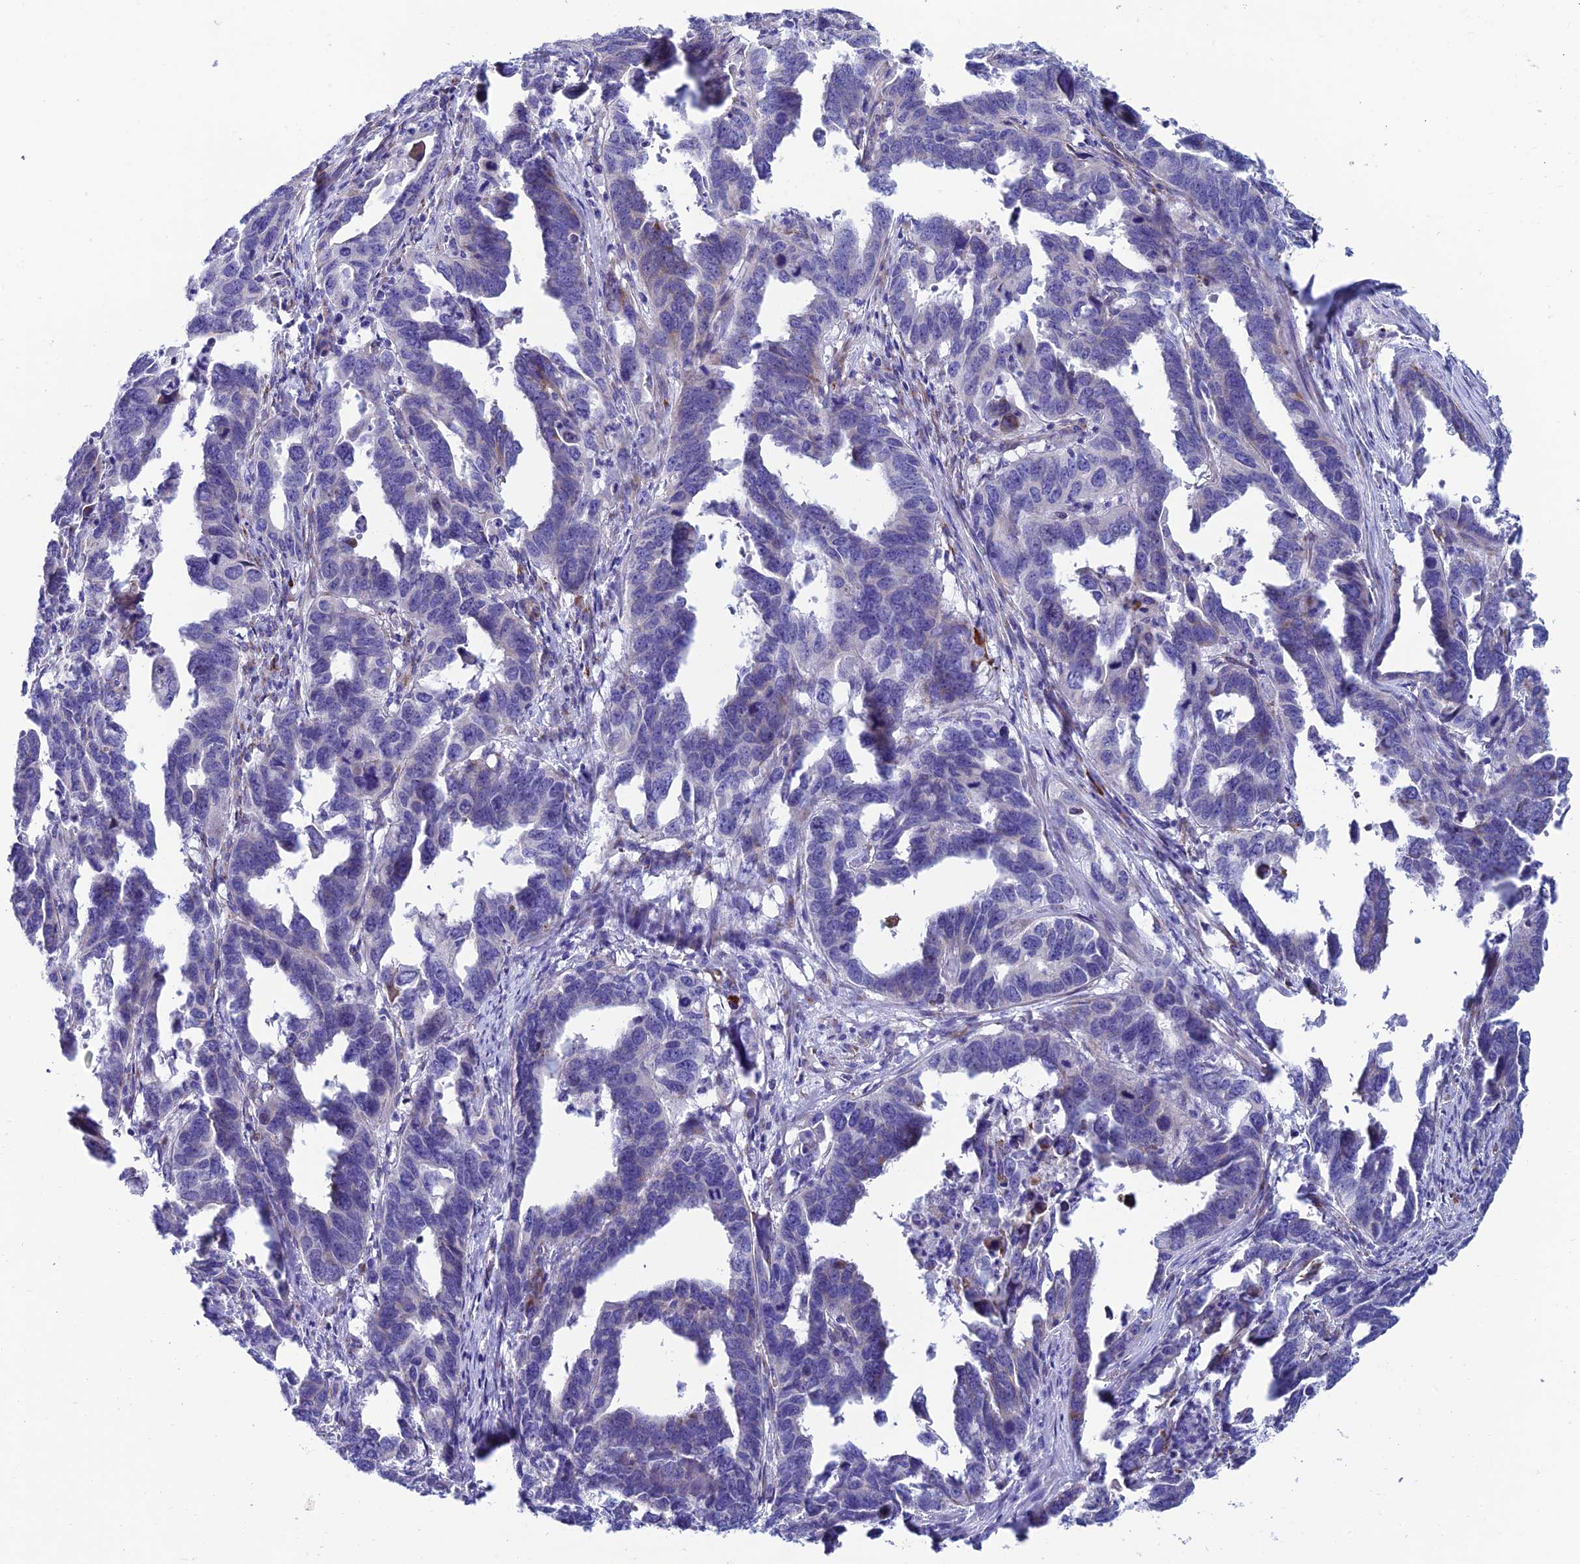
{"staining": {"intensity": "negative", "quantity": "none", "location": "none"}, "tissue": "endometrial cancer", "cell_type": "Tumor cells", "image_type": "cancer", "snomed": [{"axis": "morphology", "description": "Adenocarcinoma, NOS"}, {"axis": "topography", "description": "Endometrium"}], "caption": "Immunohistochemical staining of human endometrial cancer demonstrates no significant staining in tumor cells.", "gene": "MACIR", "patient": {"sex": "female", "age": 65}}